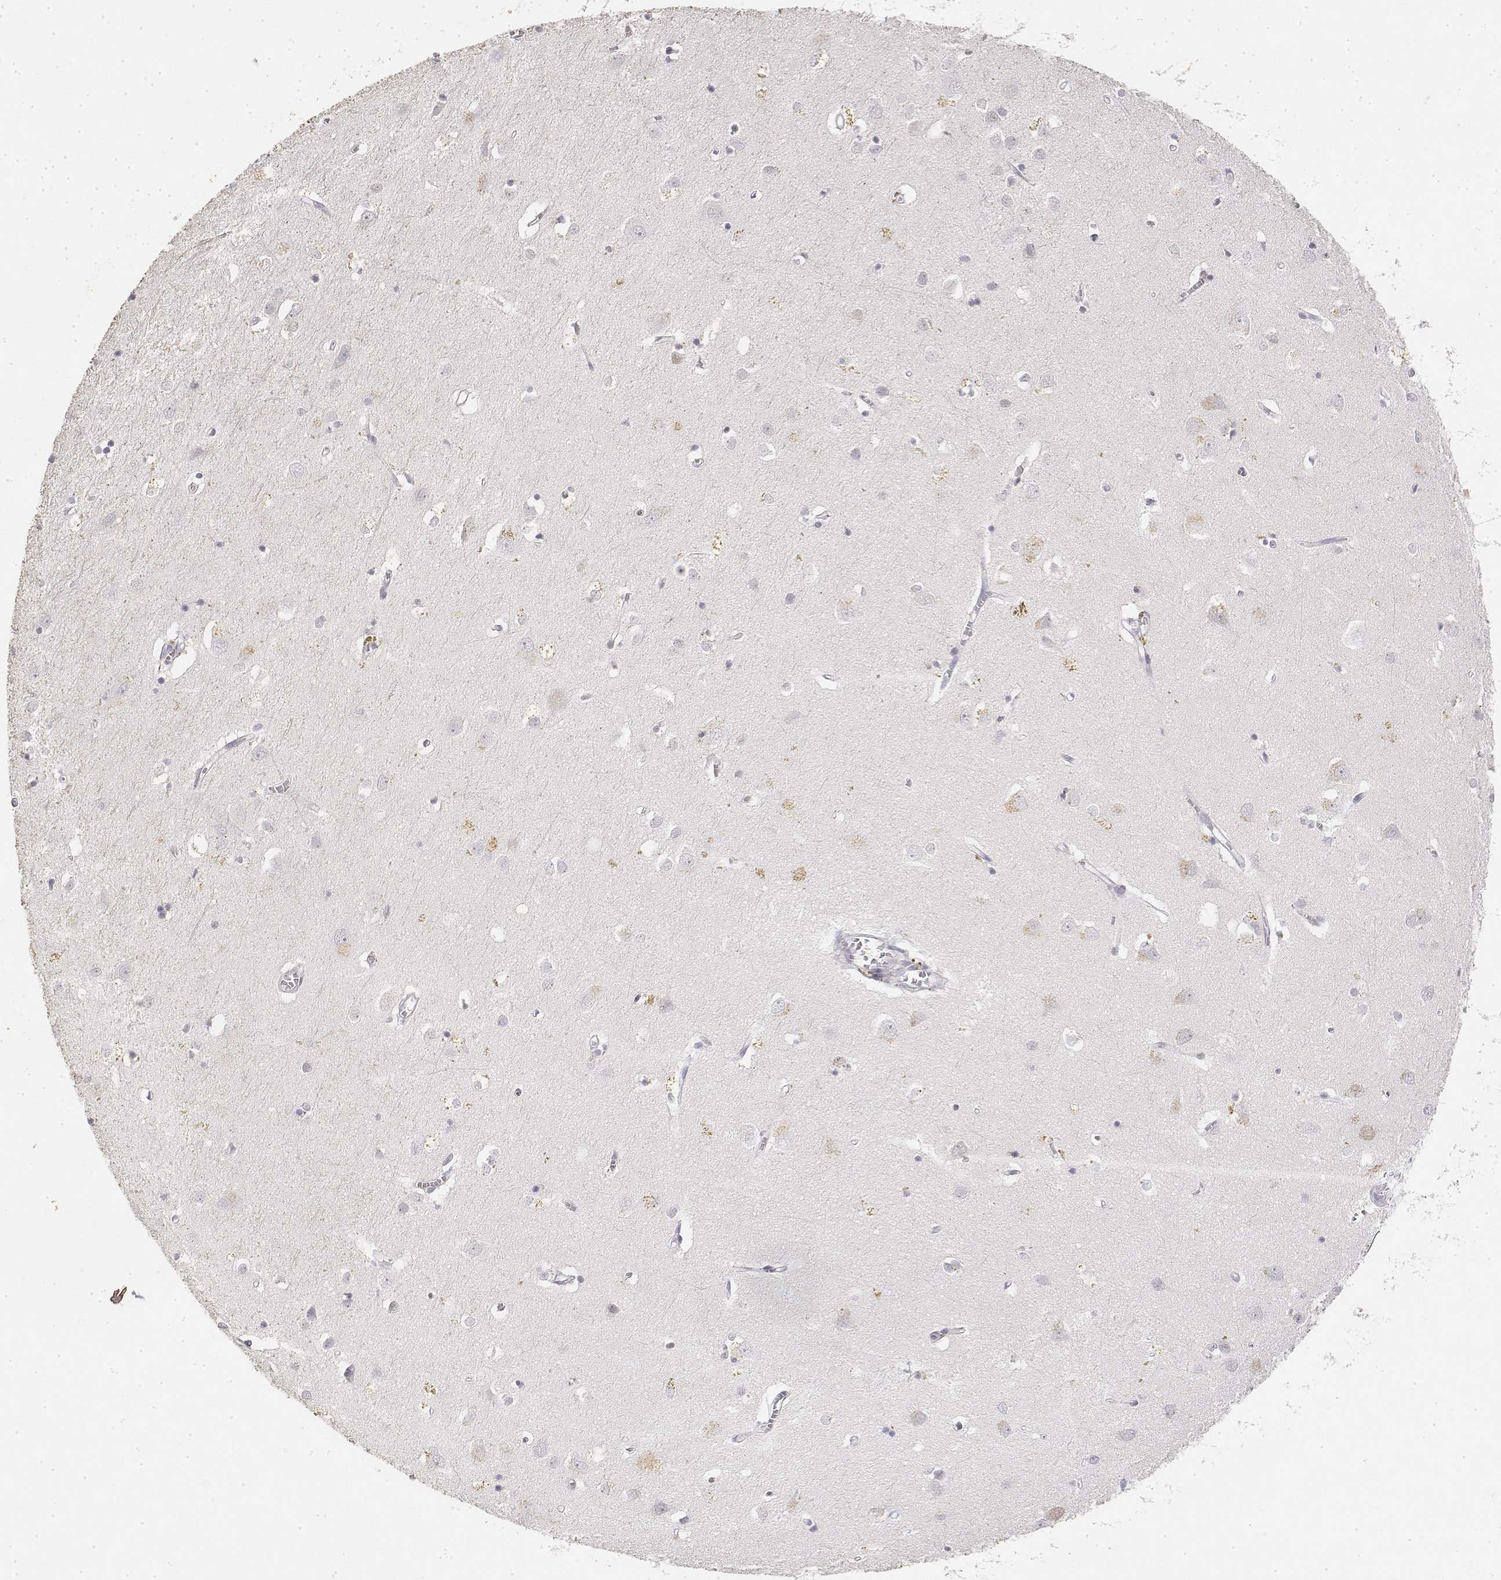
{"staining": {"intensity": "negative", "quantity": "none", "location": "none"}, "tissue": "cerebral cortex", "cell_type": "Endothelial cells", "image_type": "normal", "snomed": [{"axis": "morphology", "description": "Normal tissue, NOS"}, {"axis": "topography", "description": "Cerebral cortex"}], "caption": "The image demonstrates no staining of endothelial cells in benign cerebral cortex.", "gene": "KRT84", "patient": {"sex": "male", "age": 70}}